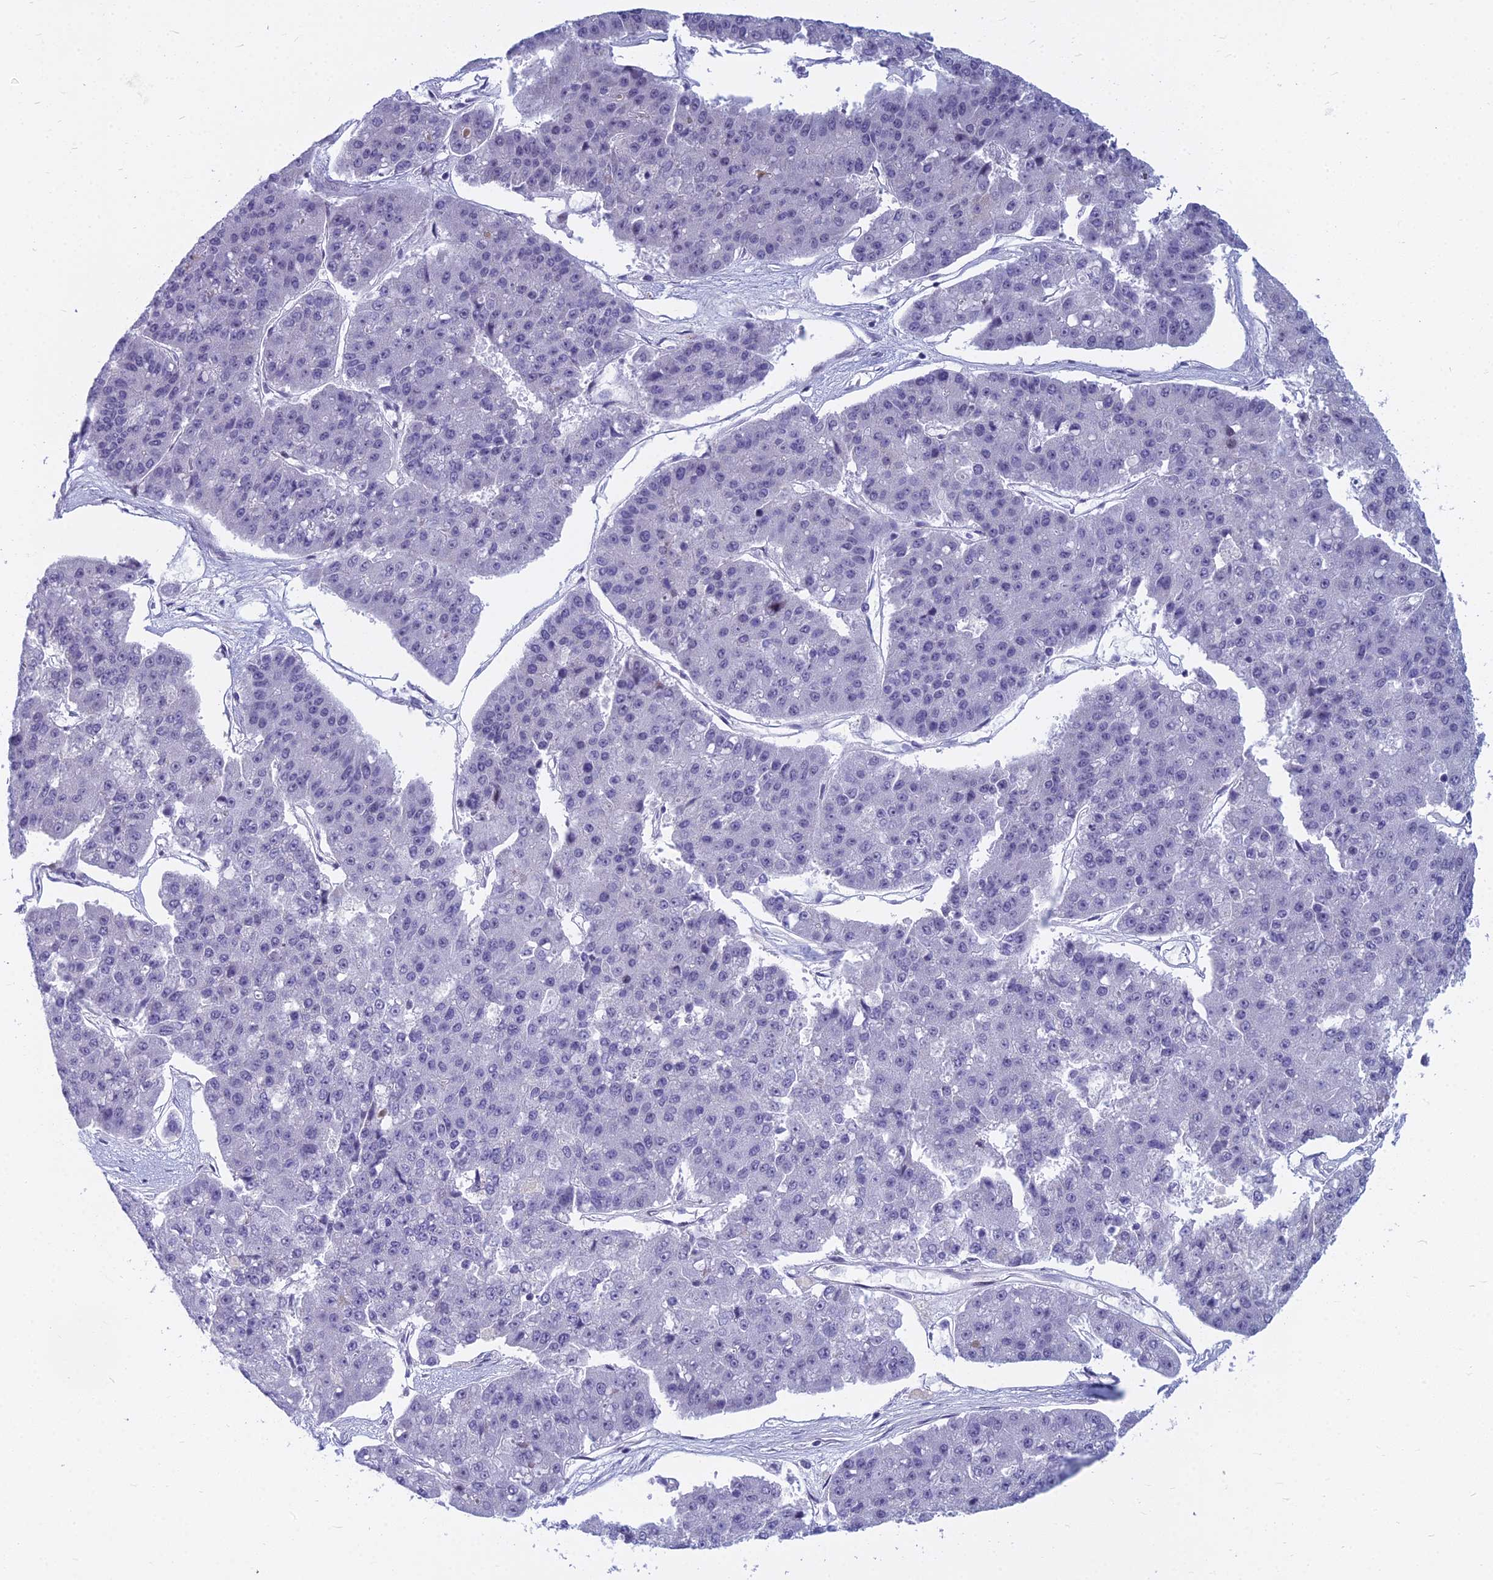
{"staining": {"intensity": "negative", "quantity": "none", "location": "none"}, "tissue": "pancreatic cancer", "cell_type": "Tumor cells", "image_type": "cancer", "snomed": [{"axis": "morphology", "description": "Adenocarcinoma, NOS"}, {"axis": "topography", "description": "Pancreas"}], "caption": "Immunohistochemistry (IHC) image of neoplastic tissue: human pancreatic adenocarcinoma stained with DAB (3,3'-diaminobenzidine) exhibits no significant protein expression in tumor cells.", "gene": "MYBPC2", "patient": {"sex": "male", "age": 50}}